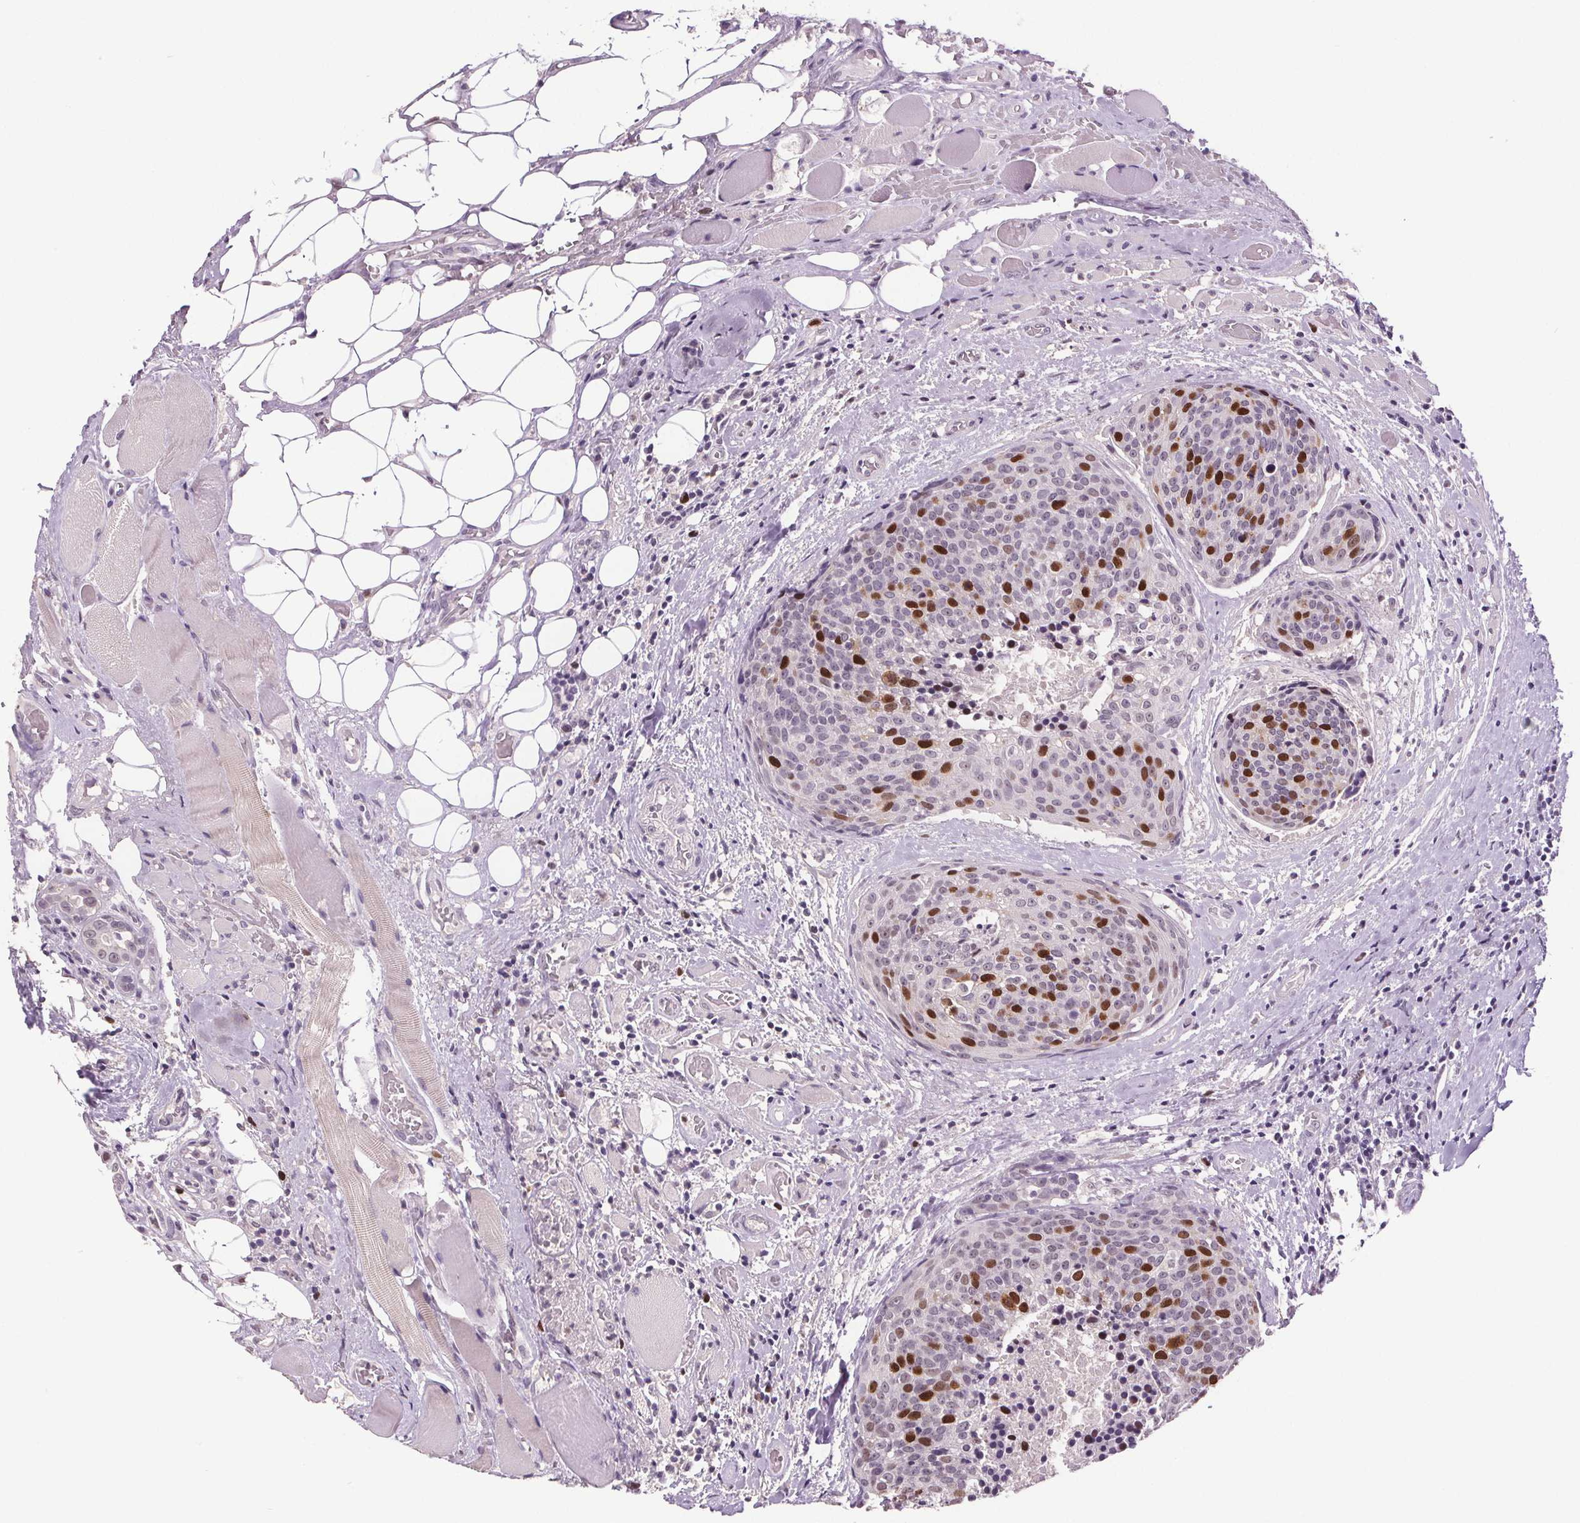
{"staining": {"intensity": "strong", "quantity": "25%-75%", "location": "nuclear"}, "tissue": "head and neck cancer", "cell_type": "Tumor cells", "image_type": "cancer", "snomed": [{"axis": "morphology", "description": "Squamous cell carcinoma, NOS"}, {"axis": "topography", "description": "Oral tissue"}, {"axis": "topography", "description": "Head-Neck"}], "caption": "There is high levels of strong nuclear positivity in tumor cells of head and neck cancer, as demonstrated by immunohistochemical staining (brown color).", "gene": "CENPF", "patient": {"sex": "male", "age": 64}}